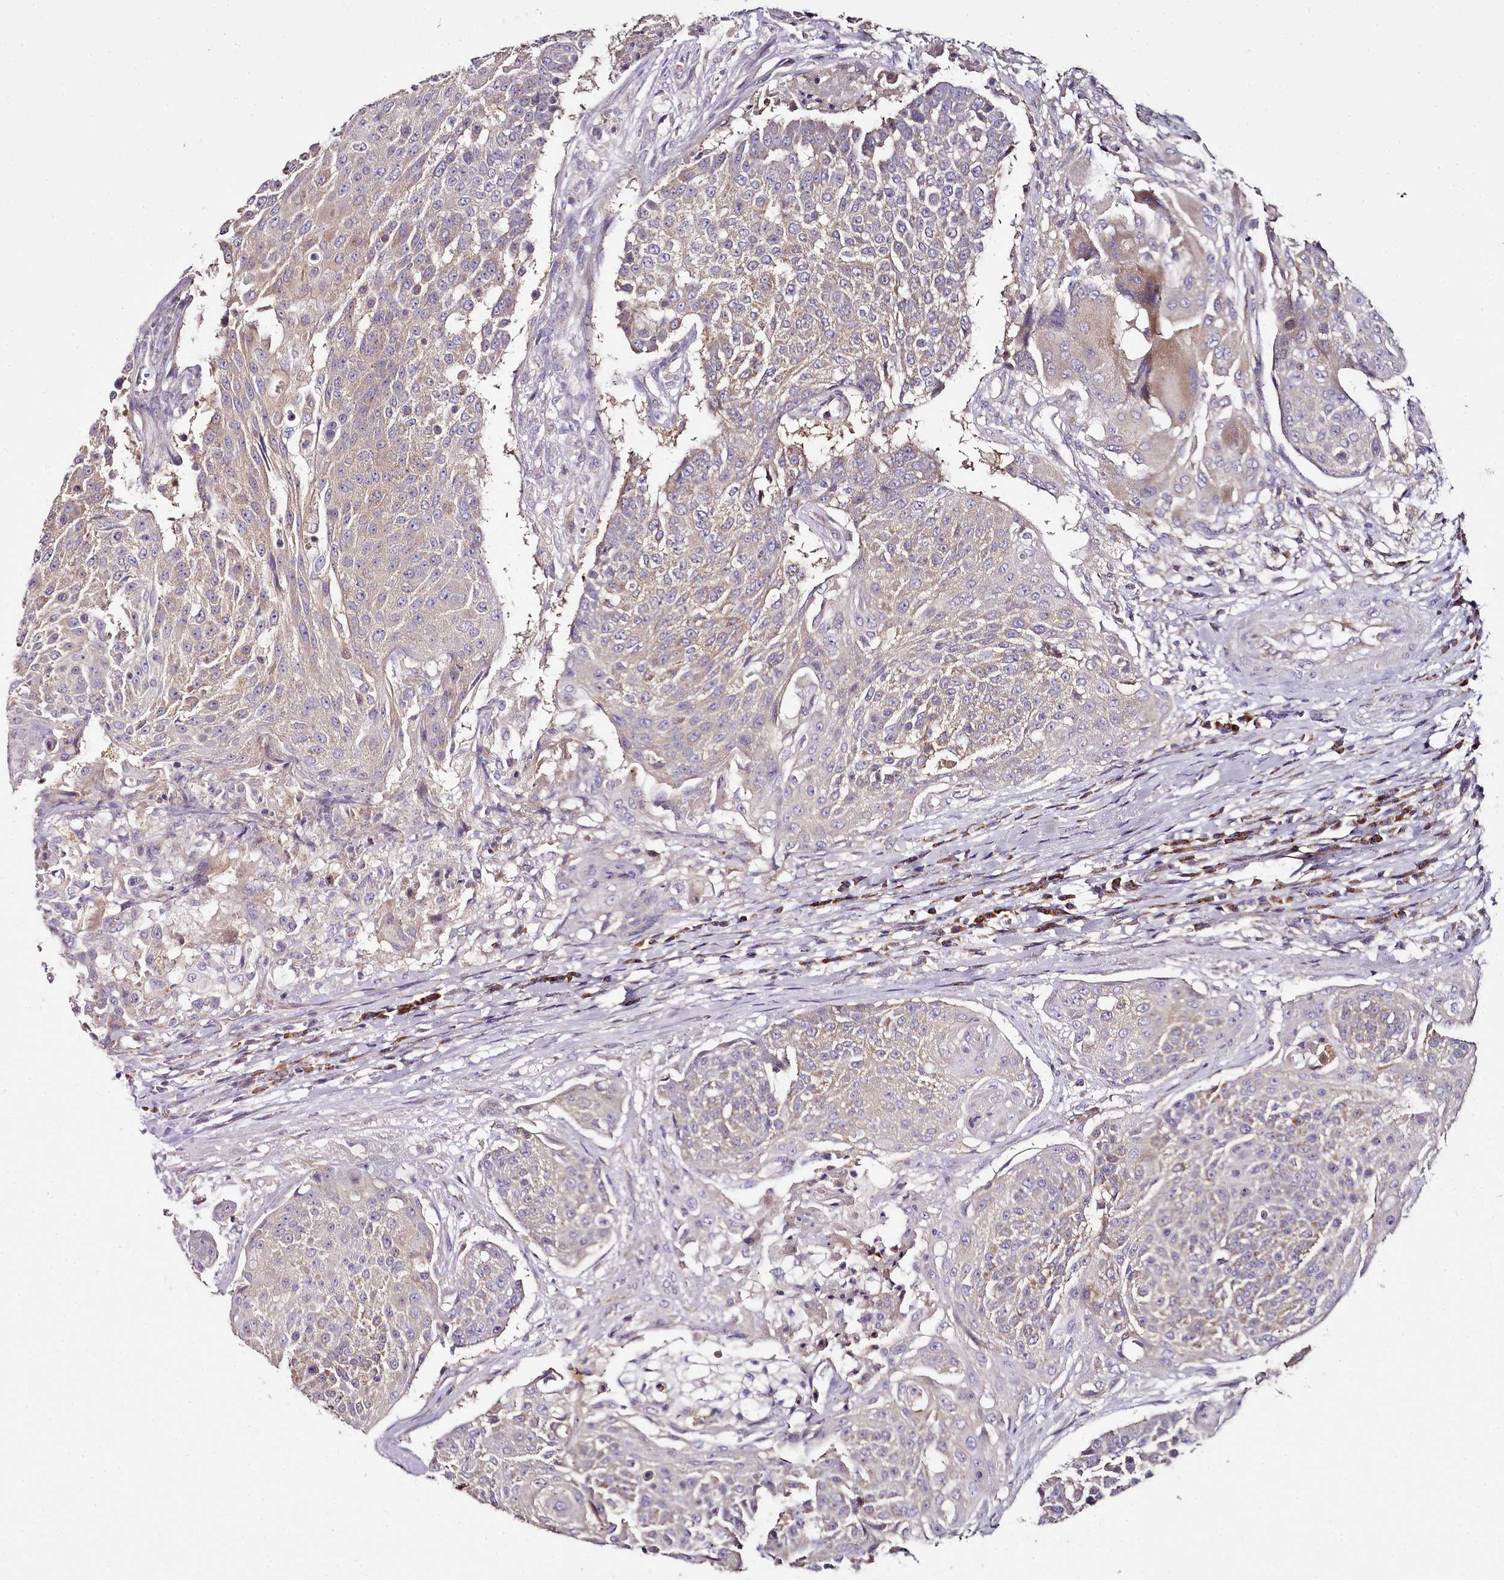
{"staining": {"intensity": "weak", "quantity": ">75%", "location": "cytoplasmic/membranous"}, "tissue": "urothelial cancer", "cell_type": "Tumor cells", "image_type": "cancer", "snomed": [{"axis": "morphology", "description": "Urothelial carcinoma, High grade"}, {"axis": "topography", "description": "Urinary bladder"}], "caption": "Approximately >75% of tumor cells in high-grade urothelial carcinoma exhibit weak cytoplasmic/membranous protein expression as visualized by brown immunohistochemical staining.", "gene": "ACSS1", "patient": {"sex": "female", "age": 63}}